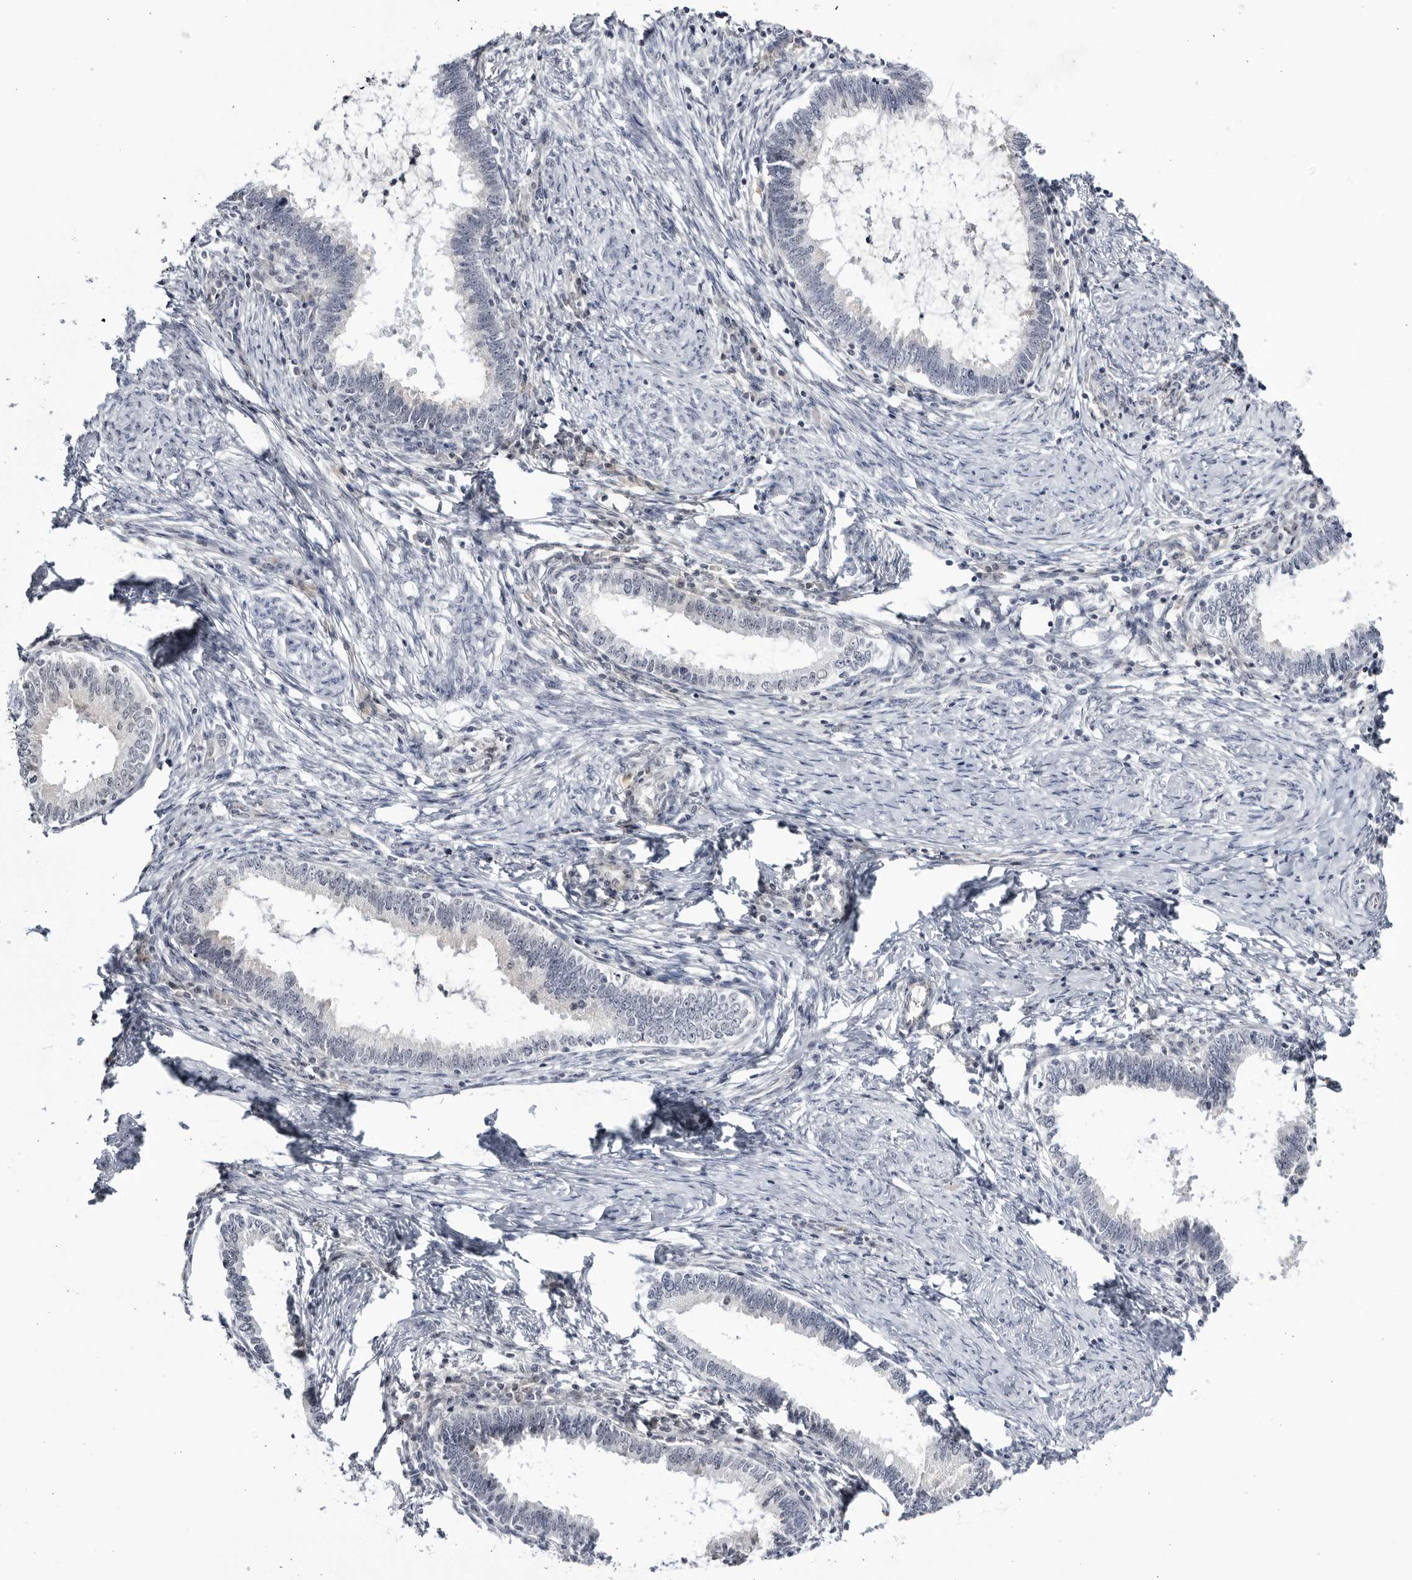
{"staining": {"intensity": "negative", "quantity": "none", "location": "none"}, "tissue": "cervical cancer", "cell_type": "Tumor cells", "image_type": "cancer", "snomed": [{"axis": "morphology", "description": "Adenocarcinoma, NOS"}, {"axis": "topography", "description": "Cervix"}], "caption": "DAB (3,3'-diaminobenzidine) immunohistochemical staining of human adenocarcinoma (cervical) reveals no significant positivity in tumor cells.", "gene": "CNBD1", "patient": {"sex": "female", "age": 36}}